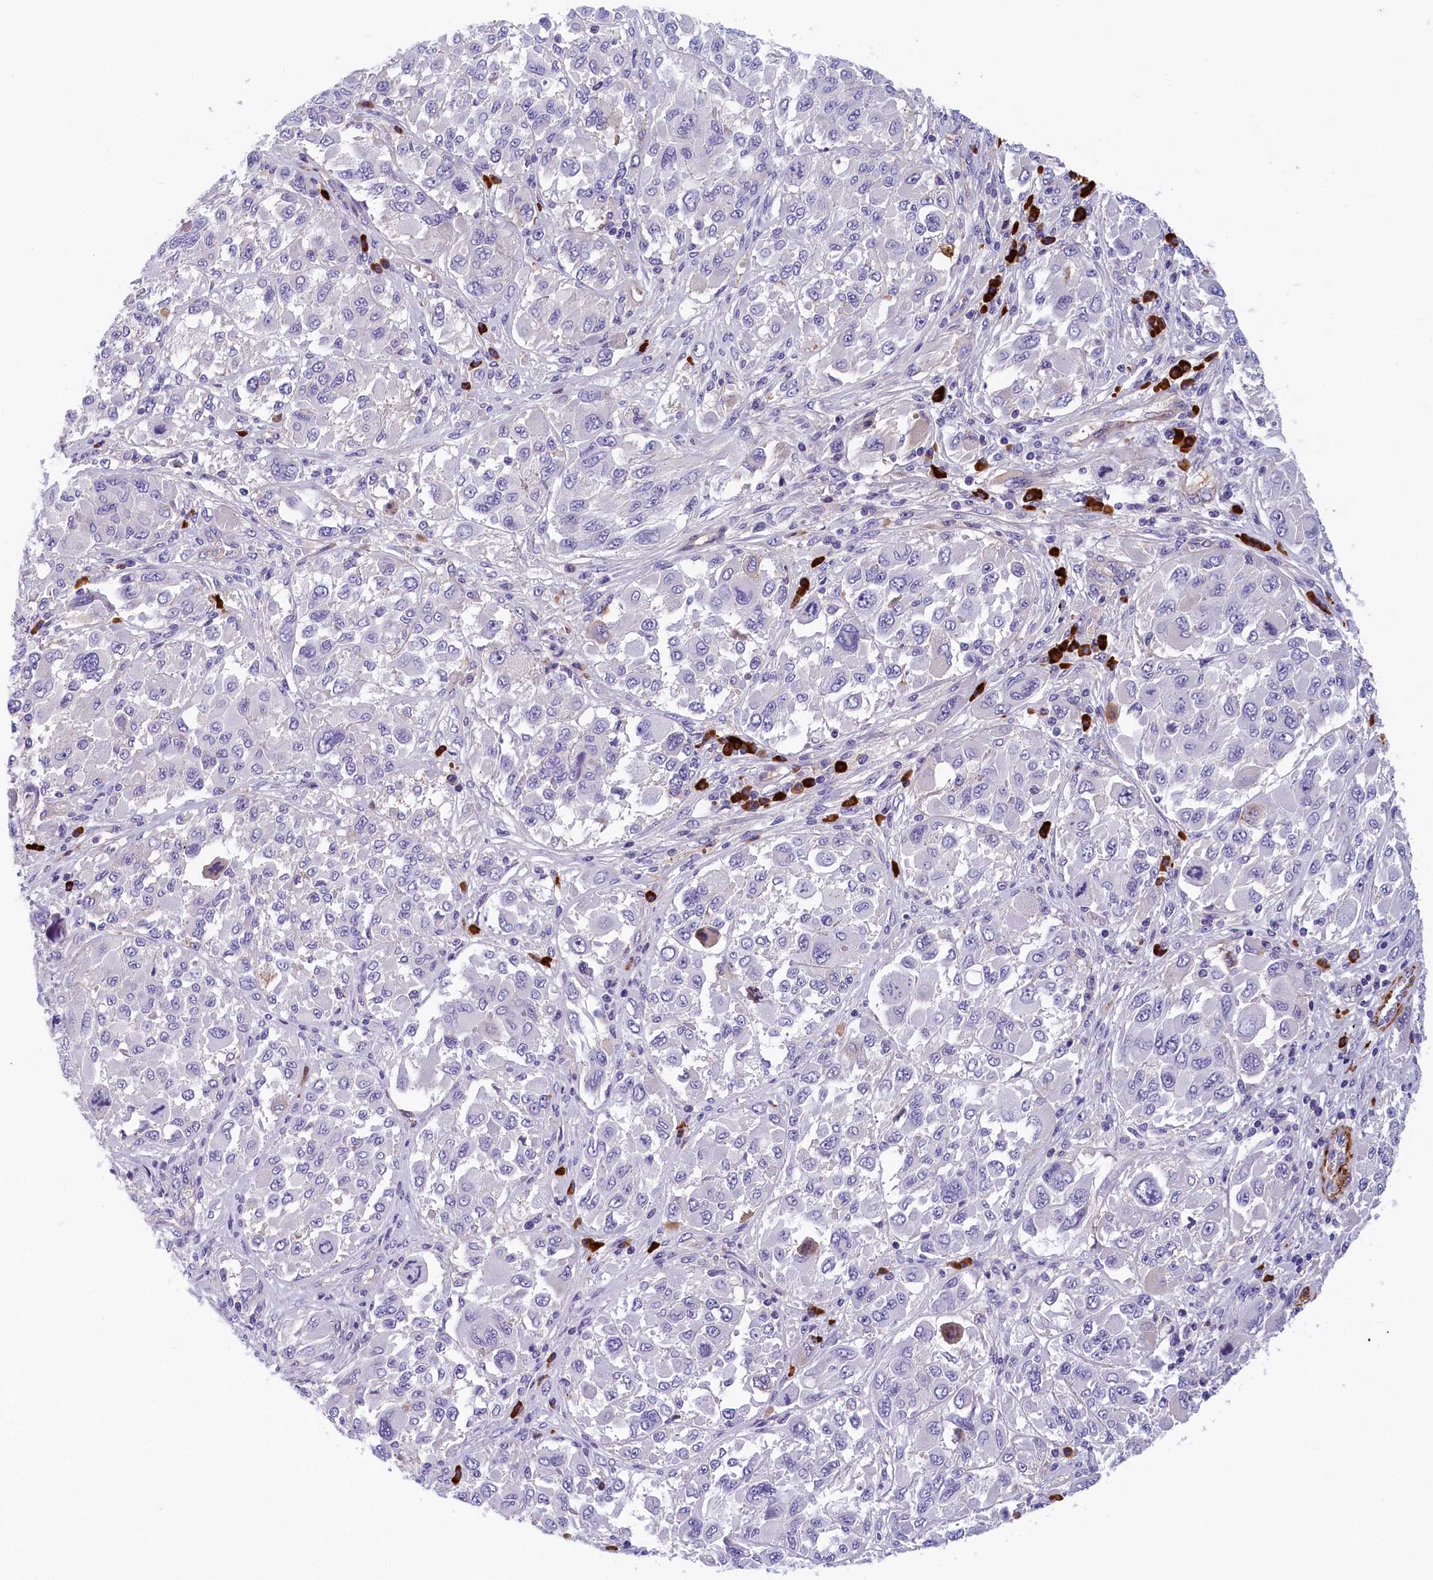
{"staining": {"intensity": "negative", "quantity": "none", "location": "none"}, "tissue": "melanoma", "cell_type": "Tumor cells", "image_type": "cancer", "snomed": [{"axis": "morphology", "description": "Malignant melanoma, NOS"}, {"axis": "topography", "description": "Skin"}], "caption": "Photomicrograph shows no protein staining in tumor cells of malignant melanoma tissue. (Immunohistochemistry, brightfield microscopy, high magnification).", "gene": "BCL2L13", "patient": {"sex": "female", "age": 91}}